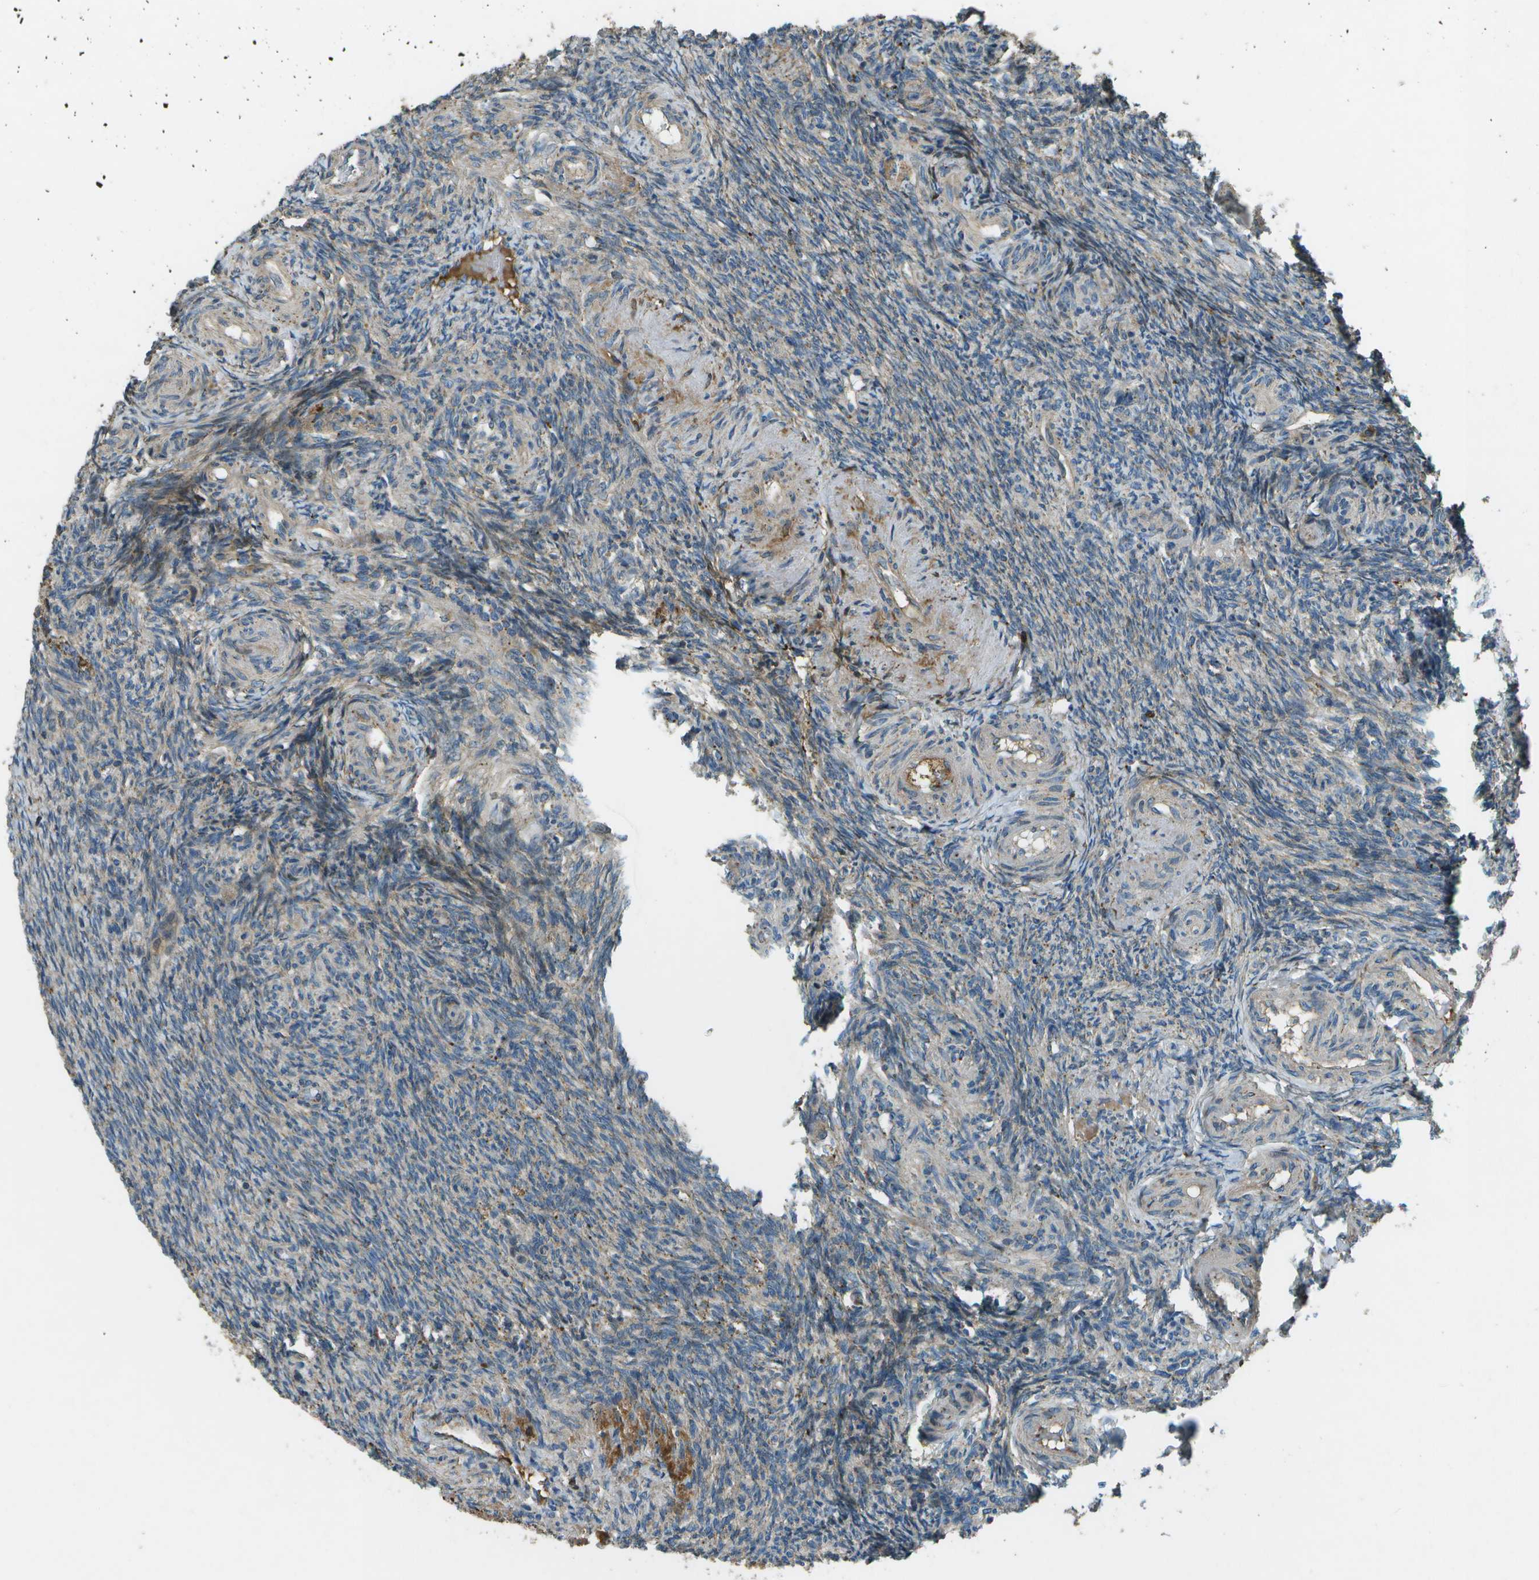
{"staining": {"intensity": "strong", "quantity": "<25%", "location": "cytoplasmic/membranous"}, "tissue": "ovary", "cell_type": "Follicle cells", "image_type": "normal", "snomed": [{"axis": "morphology", "description": "Normal tissue, NOS"}, {"axis": "topography", "description": "Ovary"}], "caption": "The micrograph demonstrates staining of unremarkable ovary, revealing strong cytoplasmic/membranous protein expression (brown color) within follicle cells.", "gene": "PXYLP1", "patient": {"sex": "female", "age": 41}}